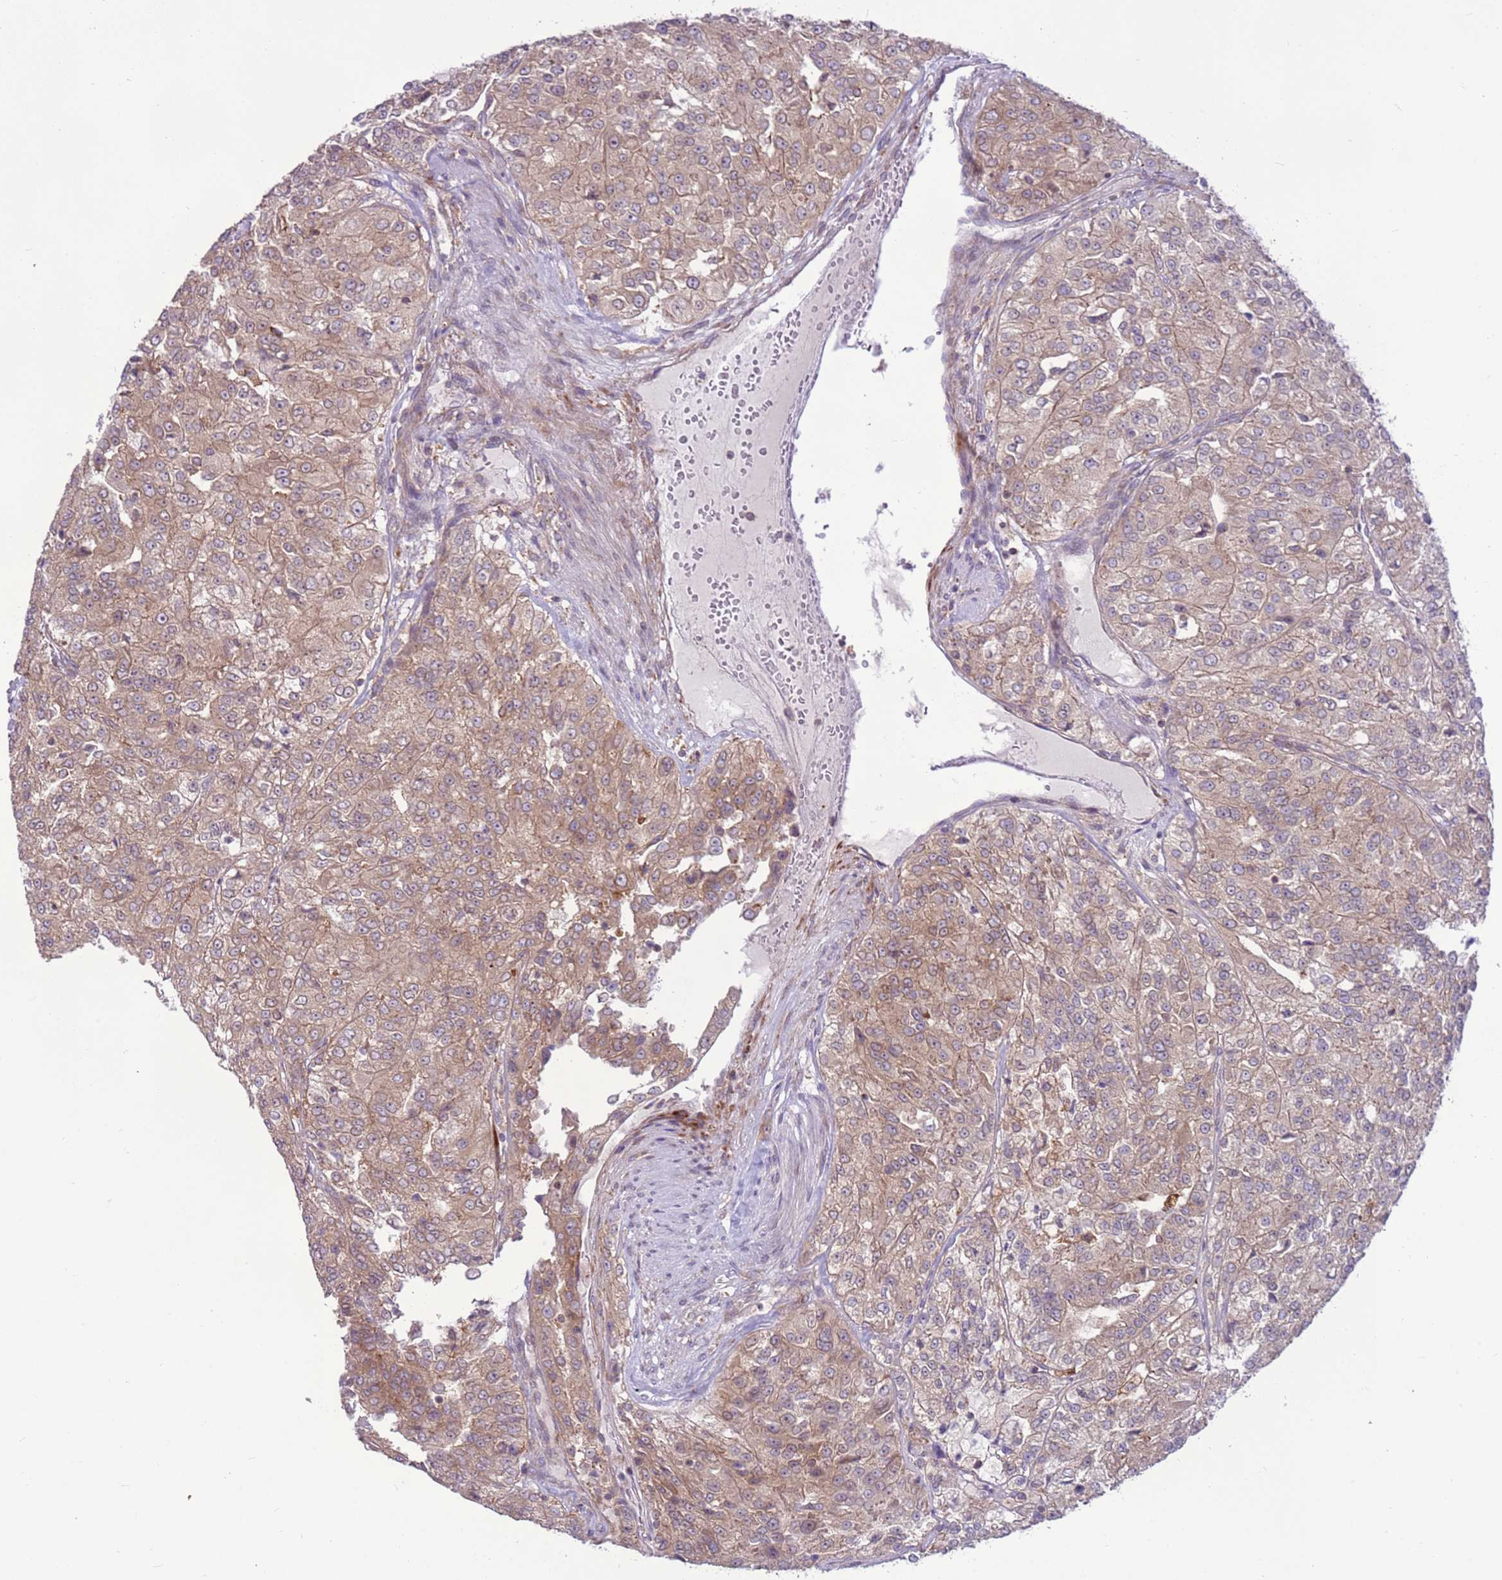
{"staining": {"intensity": "weak", "quantity": ">75%", "location": "cytoplasmic/membranous"}, "tissue": "renal cancer", "cell_type": "Tumor cells", "image_type": "cancer", "snomed": [{"axis": "morphology", "description": "Adenocarcinoma, NOS"}, {"axis": "topography", "description": "Kidney"}], "caption": "There is low levels of weak cytoplasmic/membranous positivity in tumor cells of renal cancer (adenocarcinoma), as demonstrated by immunohistochemical staining (brown color).", "gene": "DDX19B", "patient": {"sex": "female", "age": 63}}